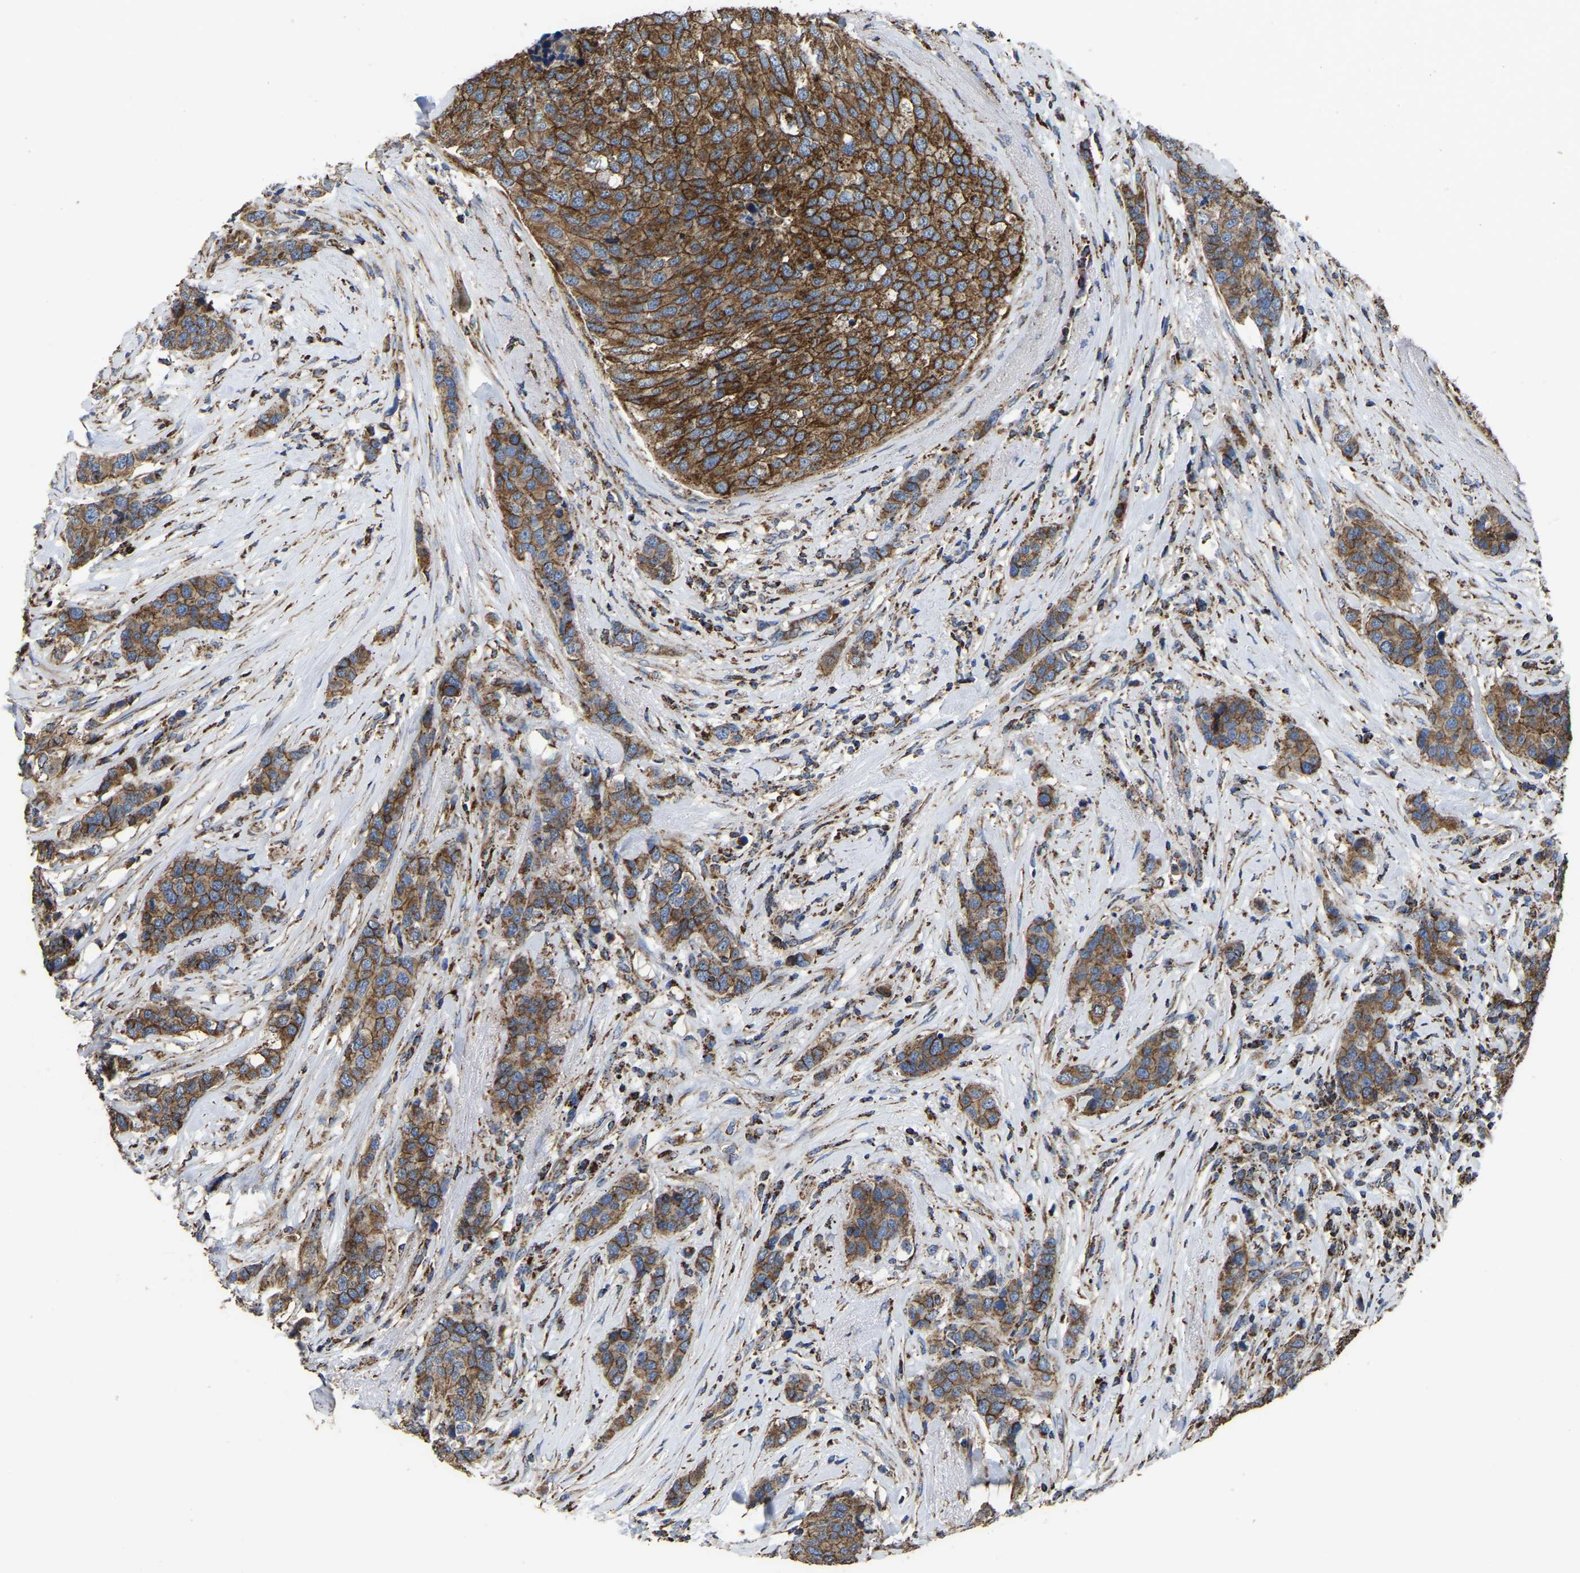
{"staining": {"intensity": "moderate", "quantity": ">75%", "location": "cytoplasmic/membranous"}, "tissue": "breast cancer", "cell_type": "Tumor cells", "image_type": "cancer", "snomed": [{"axis": "morphology", "description": "Lobular carcinoma"}, {"axis": "topography", "description": "Breast"}], "caption": "Protein expression analysis of lobular carcinoma (breast) reveals moderate cytoplasmic/membranous positivity in approximately >75% of tumor cells.", "gene": "ETFA", "patient": {"sex": "female", "age": 59}}